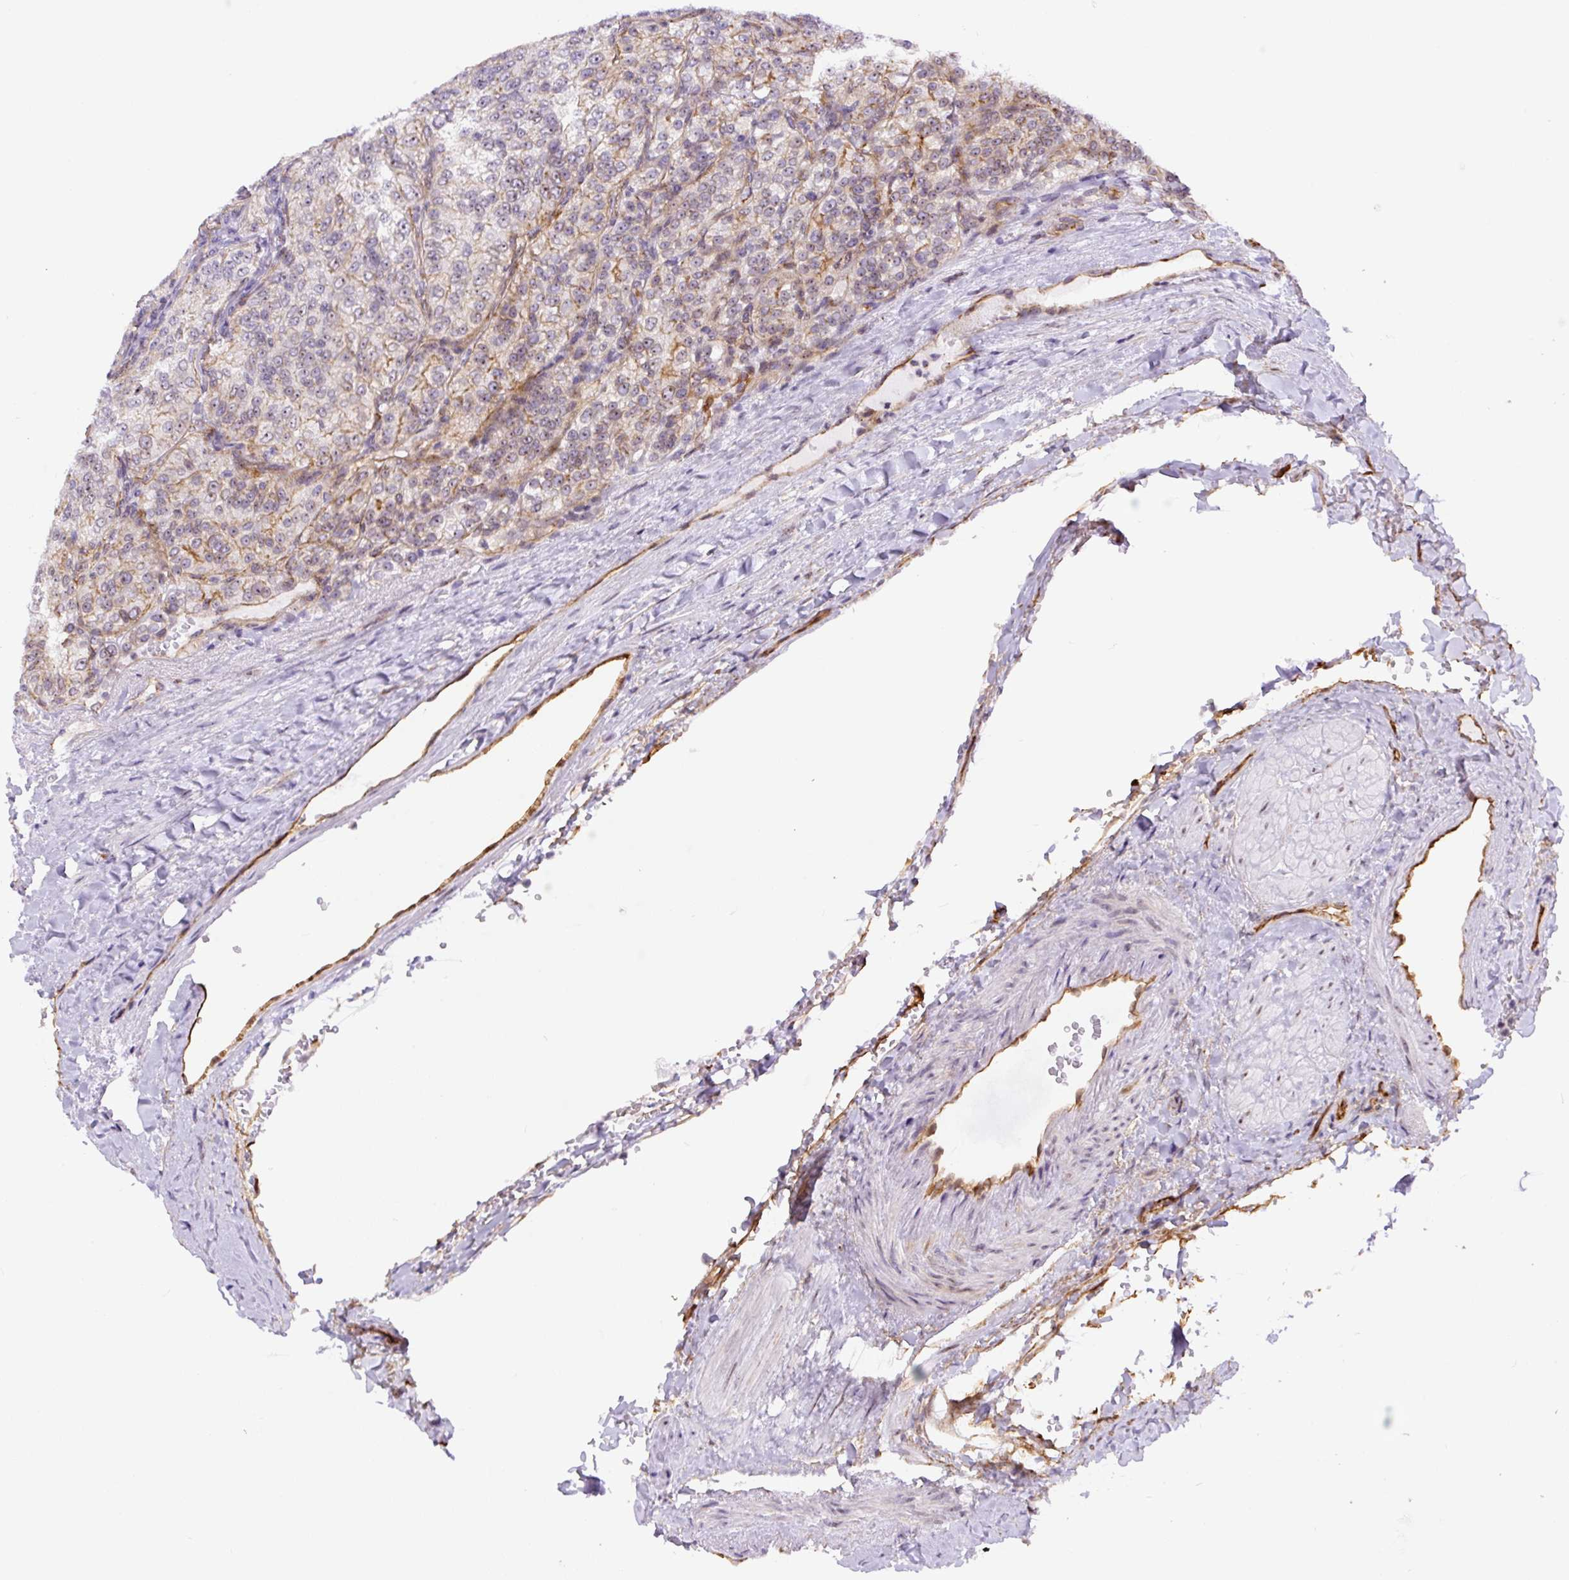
{"staining": {"intensity": "negative", "quantity": "none", "location": "none"}, "tissue": "renal cancer", "cell_type": "Tumor cells", "image_type": "cancer", "snomed": [{"axis": "morphology", "description": "Adenocarcinoma, NOS"}, {"axis": "topography", "description": "Kidney"}], "caption": "Immunohistochemistry histopathology image of human adenocarcinoma (renal) stained for a protein (brown), which reveals no staining in tumor cells. (DAB immunohistochemistry (IHC) with hematoxylin counter stain).", "gene": "MYO5C", "patient": {"sex": "female", "age": 63}}